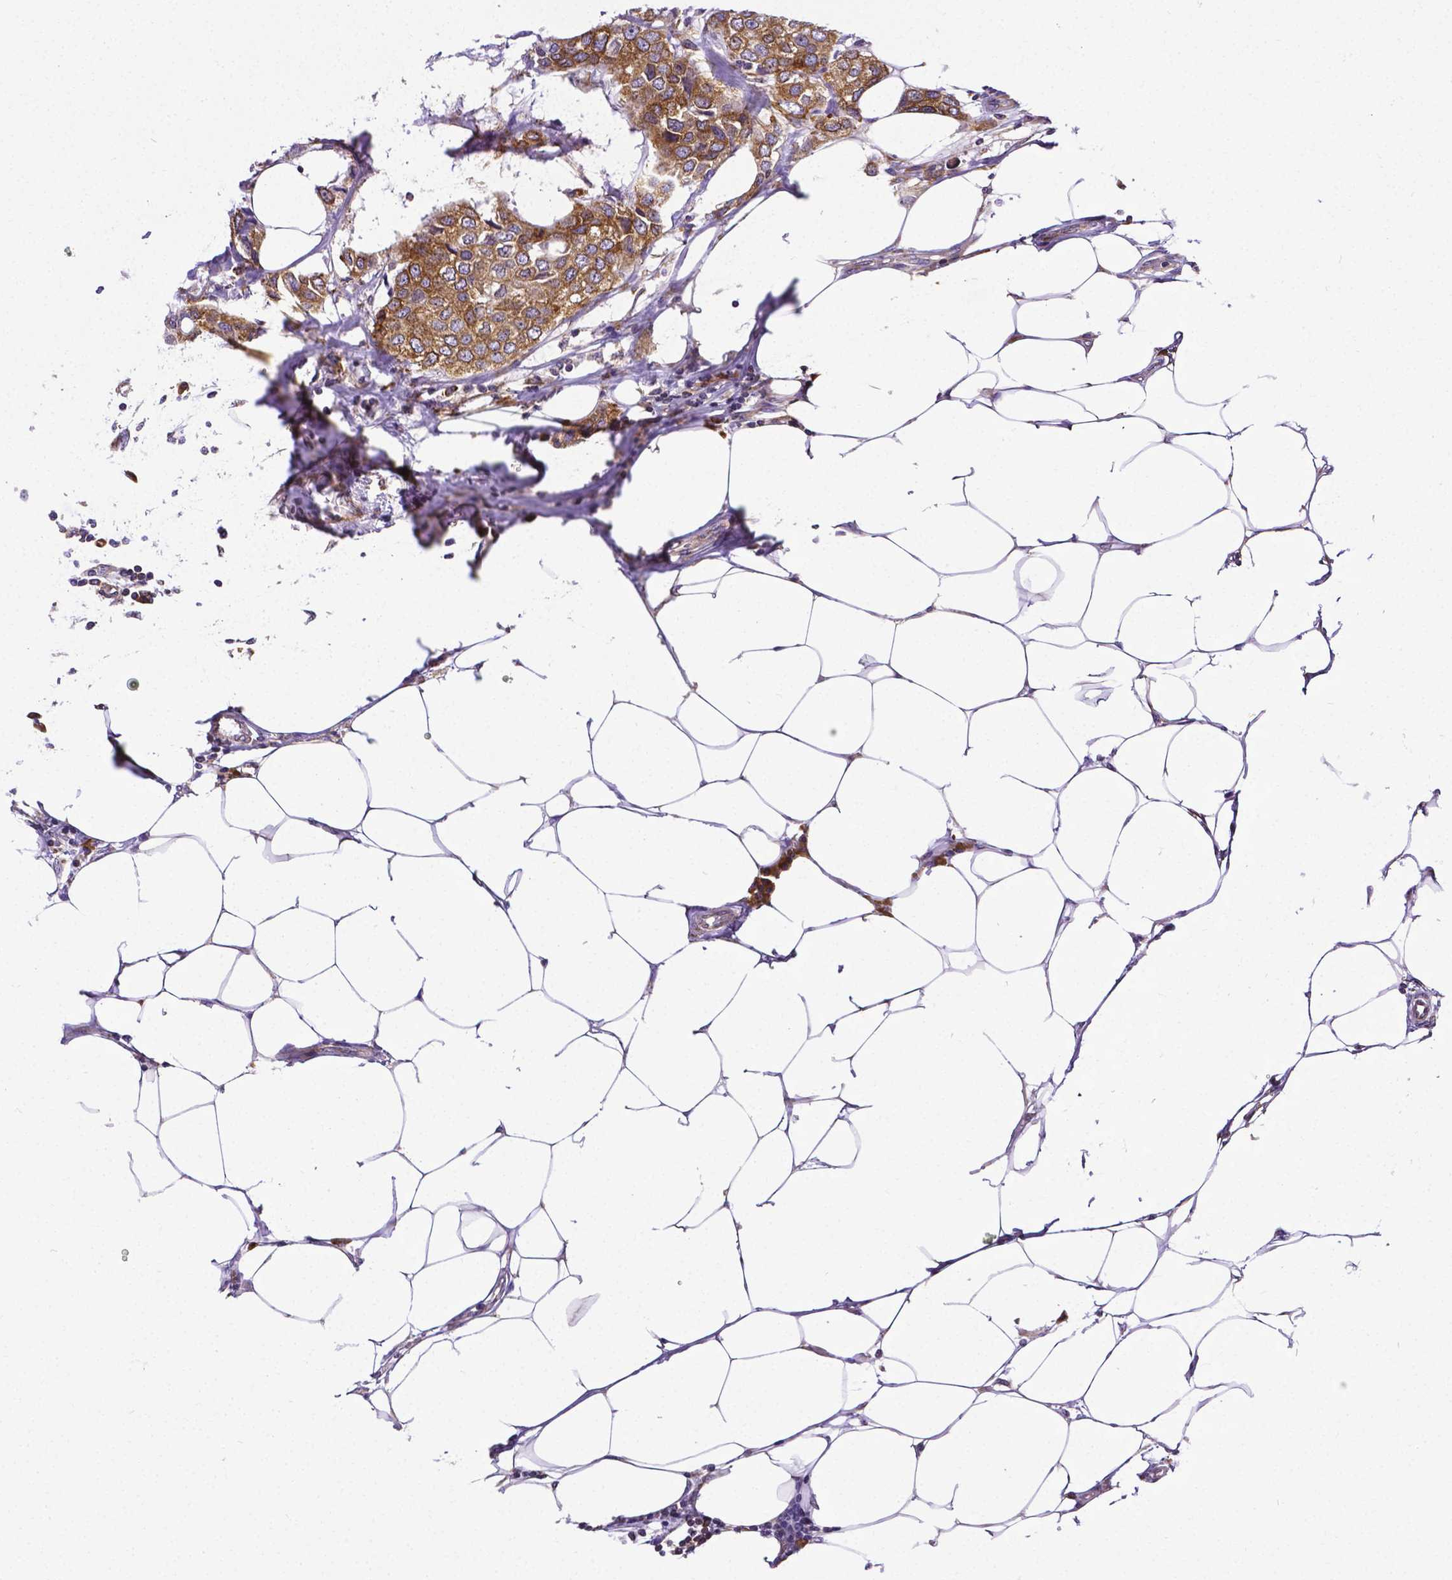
{"staining": {"intensity": "strong", "quantity": ">75%", "location": "cytoplasmic/membranous"}, "tissue": "breast cancer", "cell_type": "Tumor cells", "image_type": "cancer", "snomed": [{"axis": "morphology", "description": "Duct carcinoma"}, {"axis": "topography", "description": "Breast"}], "caption": "IHC photomicrograph of human infiltrating ductal carcinoma (breast) stained for a protein (brown), which displays high levels of strong cytoplasmic/membranous staining in approximately >75% of tumor cells.", "gene": "MTDH", "patient": {"sex": "female", "age": 80}}